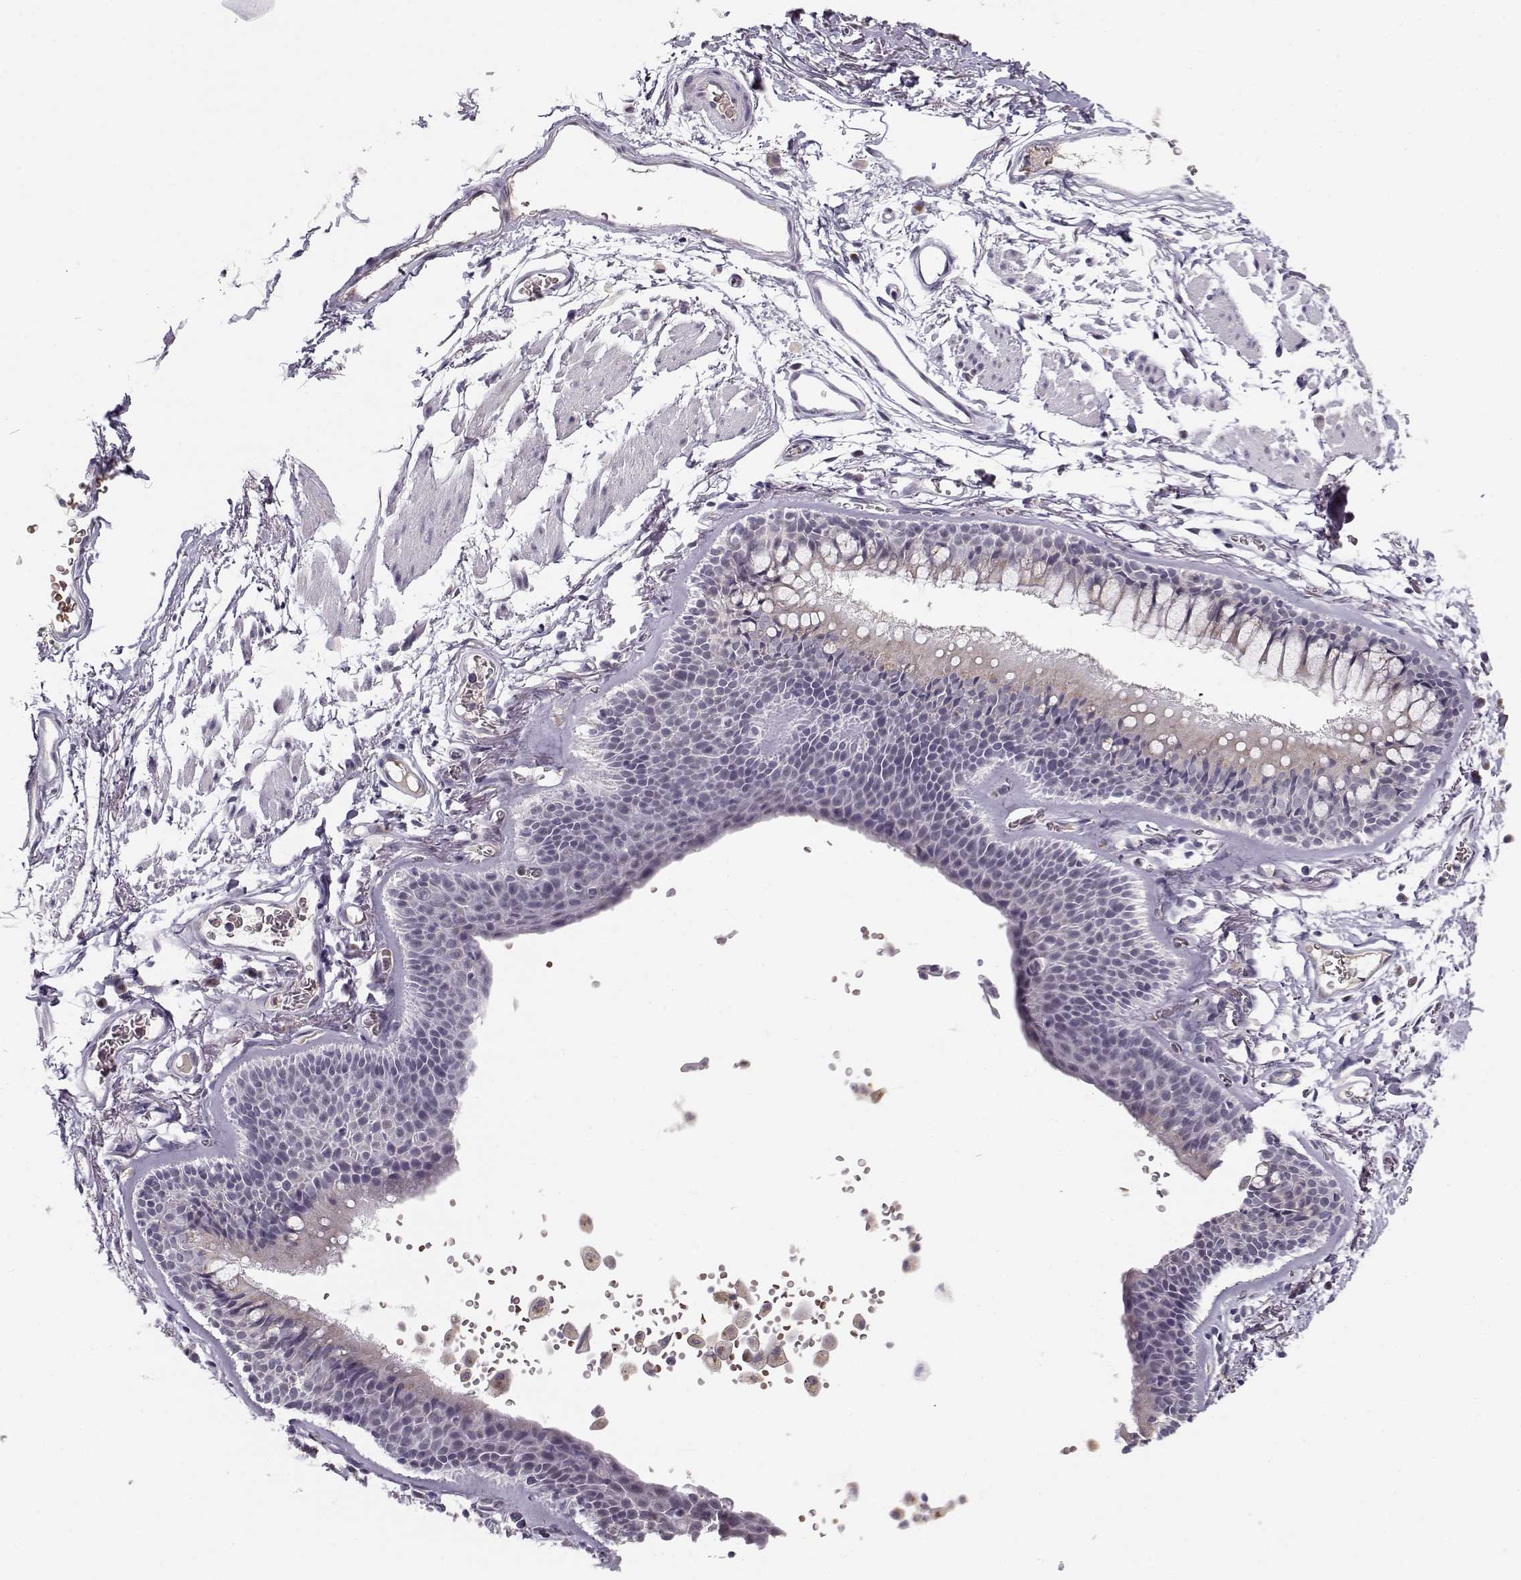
{"staining": {"intensity": "negative", "quantity": "none", "location": "none"}, "tissue": "soft tissue", "cell_type": "Fibroblasts", "image_type": "normal", "snomed": [{"axis": "morphology", "description": "Normal tissue, NOS"}, {"axis": "topography", "description": "Cartilage tissue"}, {"axis": "topography", "description": "Bronchus"}], "caption": "This is a micrograph of IHC staining of benign soft tissue, which shows no positivity in fibroblasts. (IHC, brightfield microscopy, high magnification).", "gene": "SLC4A5", "patient": {"sex": "female", "age": 79}}